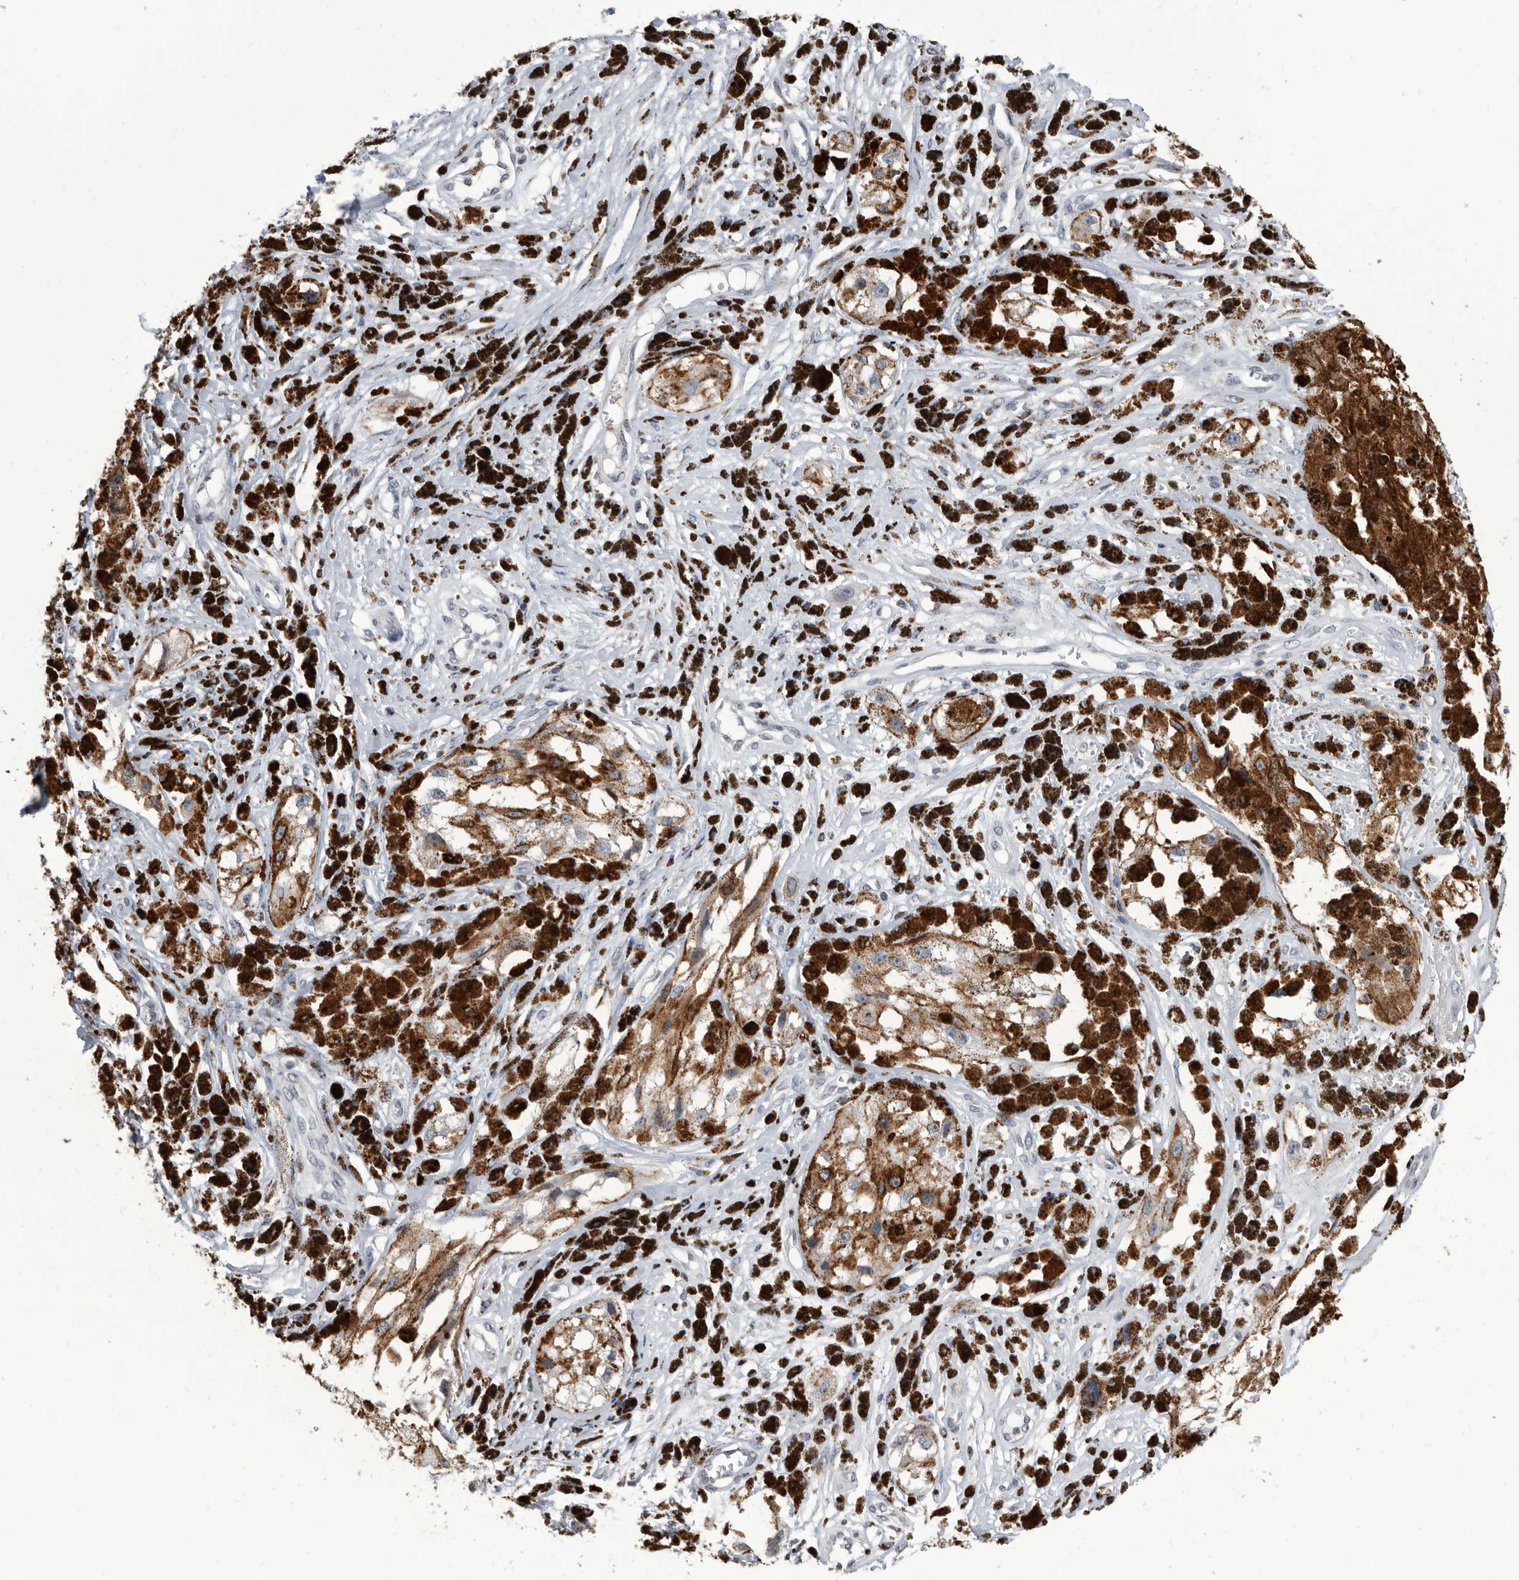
{"staining": {"intensity": "moderate", "quantity": ">75%", "location": "cytoplasmic/membranous"}, "tissue": "melanoma", "cell_type": "Tumor cells", "image_type": "cancer", "snomed": [{"axis": "morphology", "description": "Malignant melanoma, NOS"}, {"axis": "topography", "description": "Skin"}], "caption": "Melanoma tissue exhibits moderate cytoplasmic/membranous expression in approximately >75% of tumor cells", "gene": "TSTD1", "patient": {"sex": "male", "age": 88}}